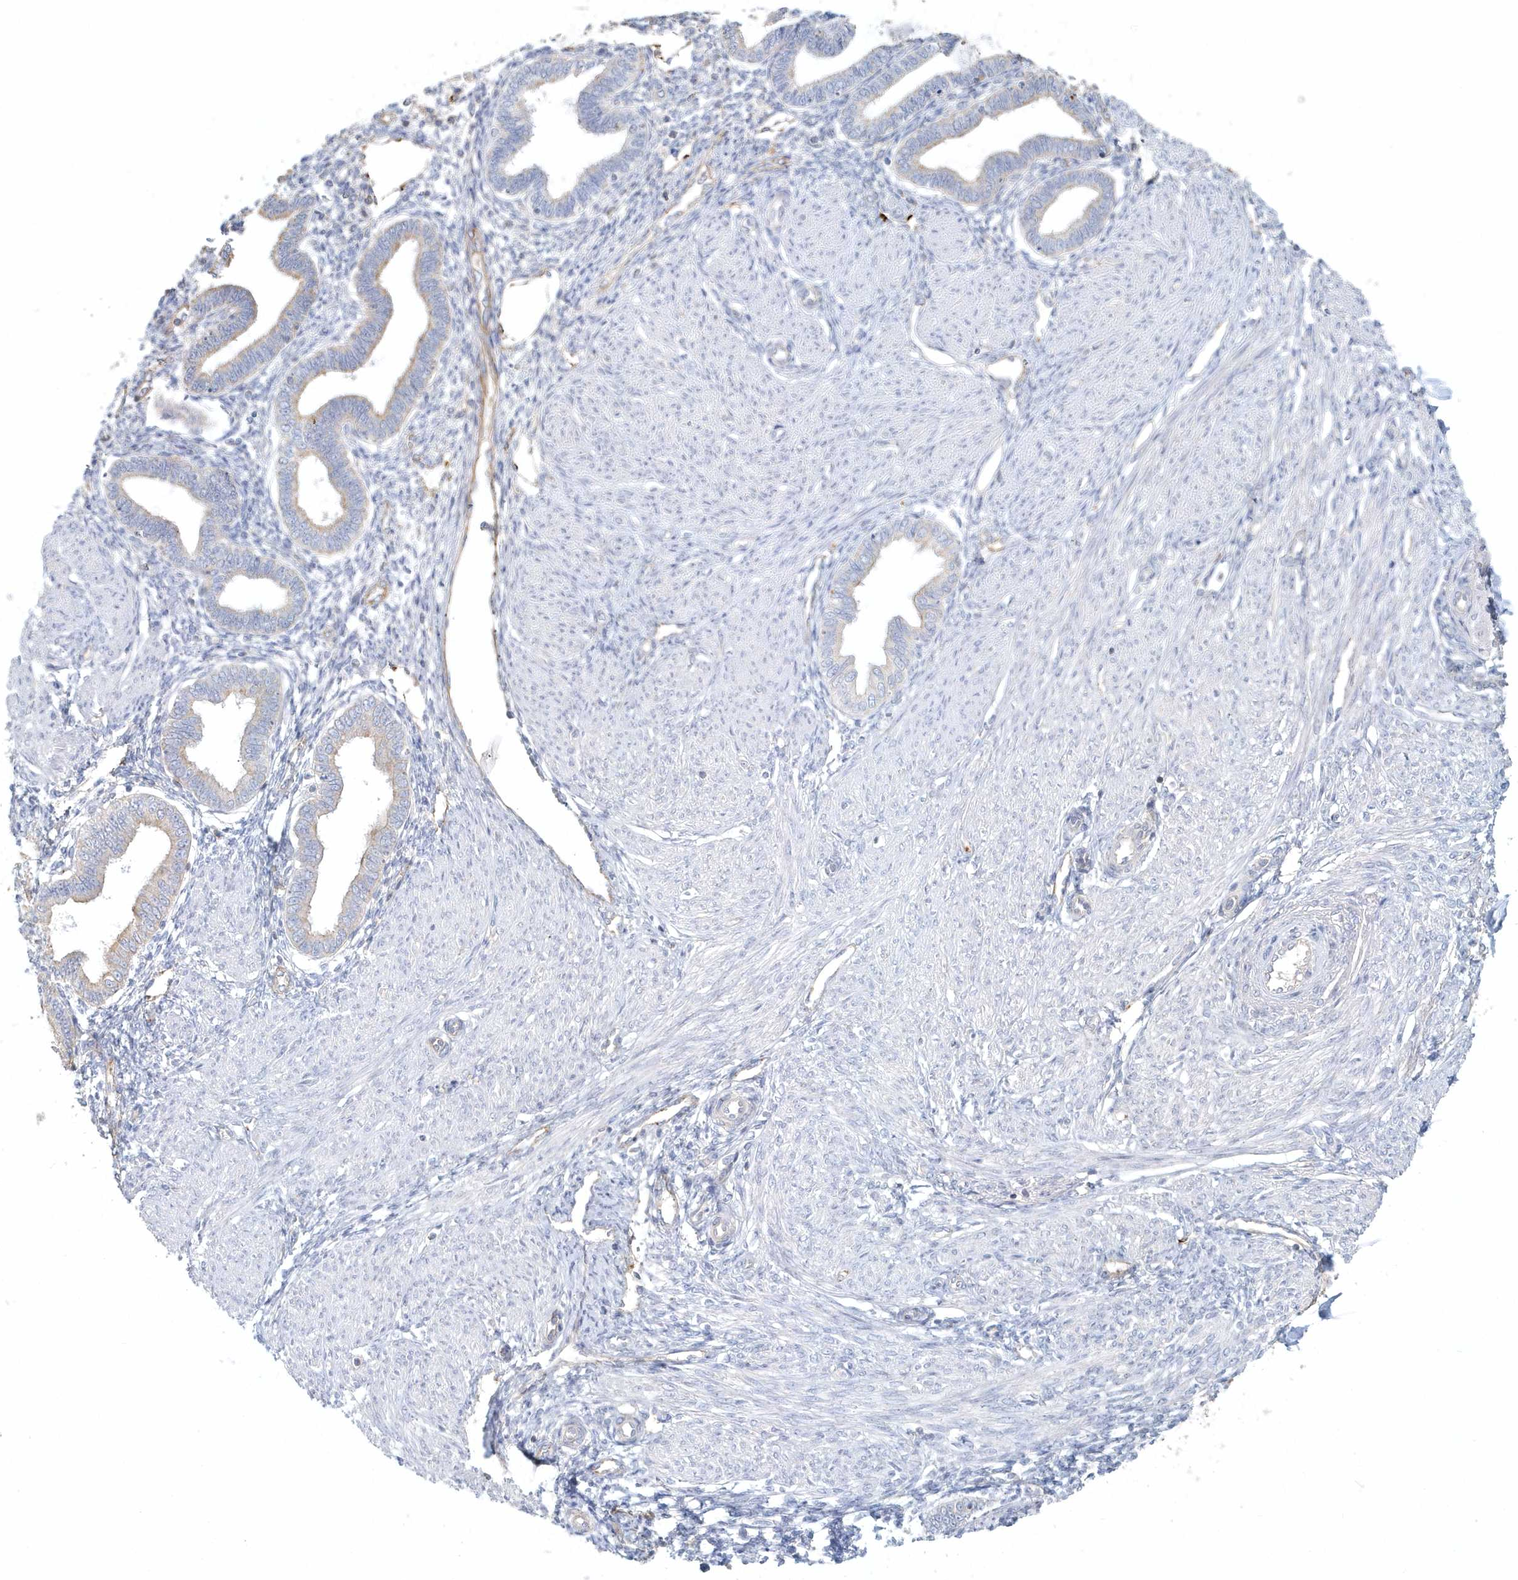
{"staining": {"intensity": "negative", "quantity": "none", "location": "none"}, "tissue": "endometrium", "cell_type": "Cells in endometrial stroma", "image_type": "normal", "snomed": [{"axis": "morphology", "description": "Normal tissue, NOS"}, {"axis": "topography", "description": "Endometrium"}], "caption": "Immunohistochemistry photomicrograph of unremarkable endometrium stained for a protein (brown), which demonstrates no positivity in cells in endometrial stroma.", "gene": "MMRN1", "patient": {"sex": "female", "age": 53}}